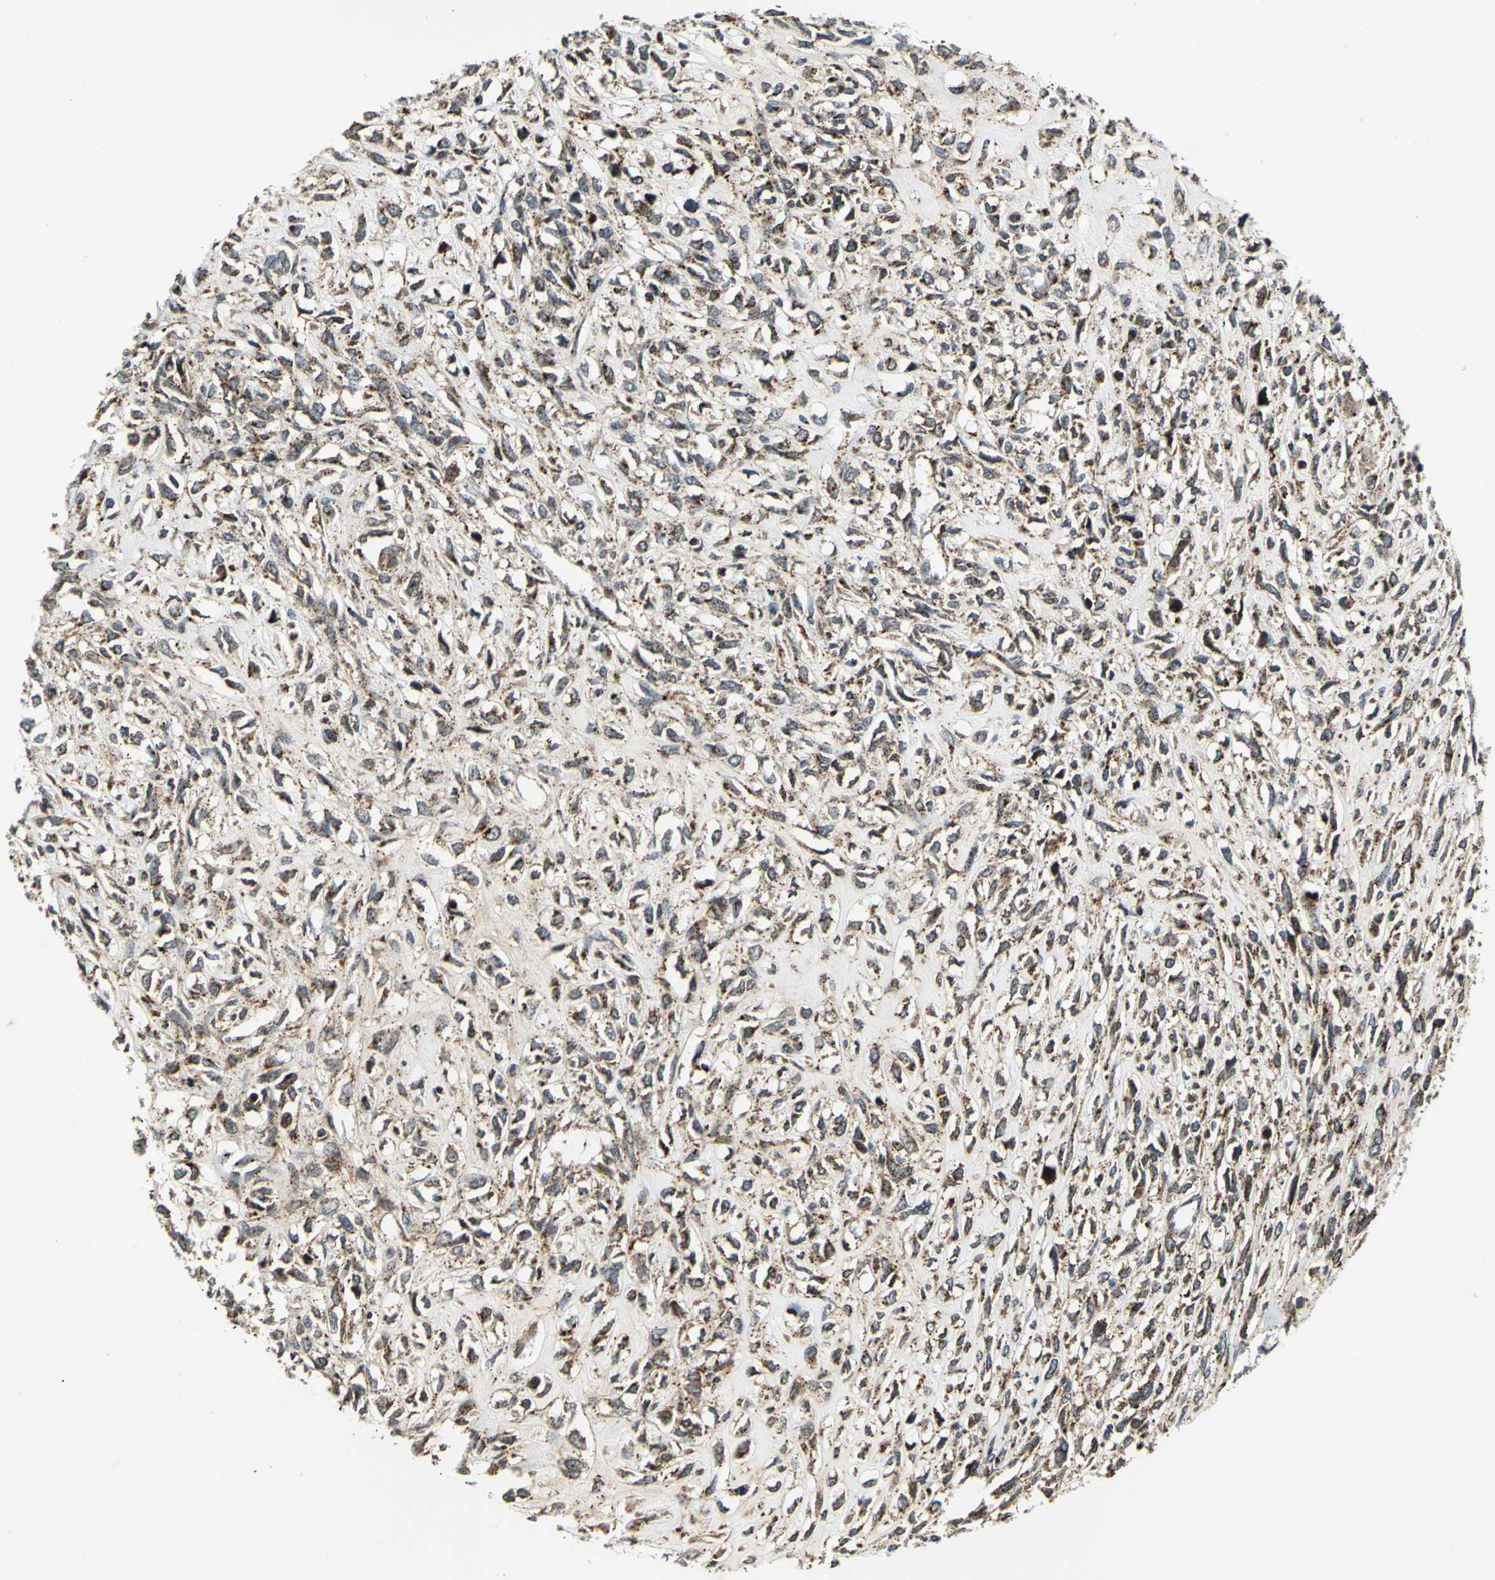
{"staining": {"intensity": "moderate", "quantity": ">75%", "location": "cytoplasmic/membranous"}, "tissue": "head and neck cancer", "cell_type": "Tumor cells", "image_type": "cancer", "snomed": [{"axis": "morphology", "description": "Necrosis, NOS"}, {"axis": "morphology", "description": "Neoplasm, malignant, NOS"}, {"axis": "topography", "description": "Salivary gland"}, {"axis": "topography", "description": "Head-Neck"}], "caption": "Human head and neck malignant neoplasm stained with a brown dye reveals moderate cytoplasmic/membranous positive staining in about >75% of tumor cells.", "gene": "ATP6V1A", "patient": {"sex": "male", "age": 43}}